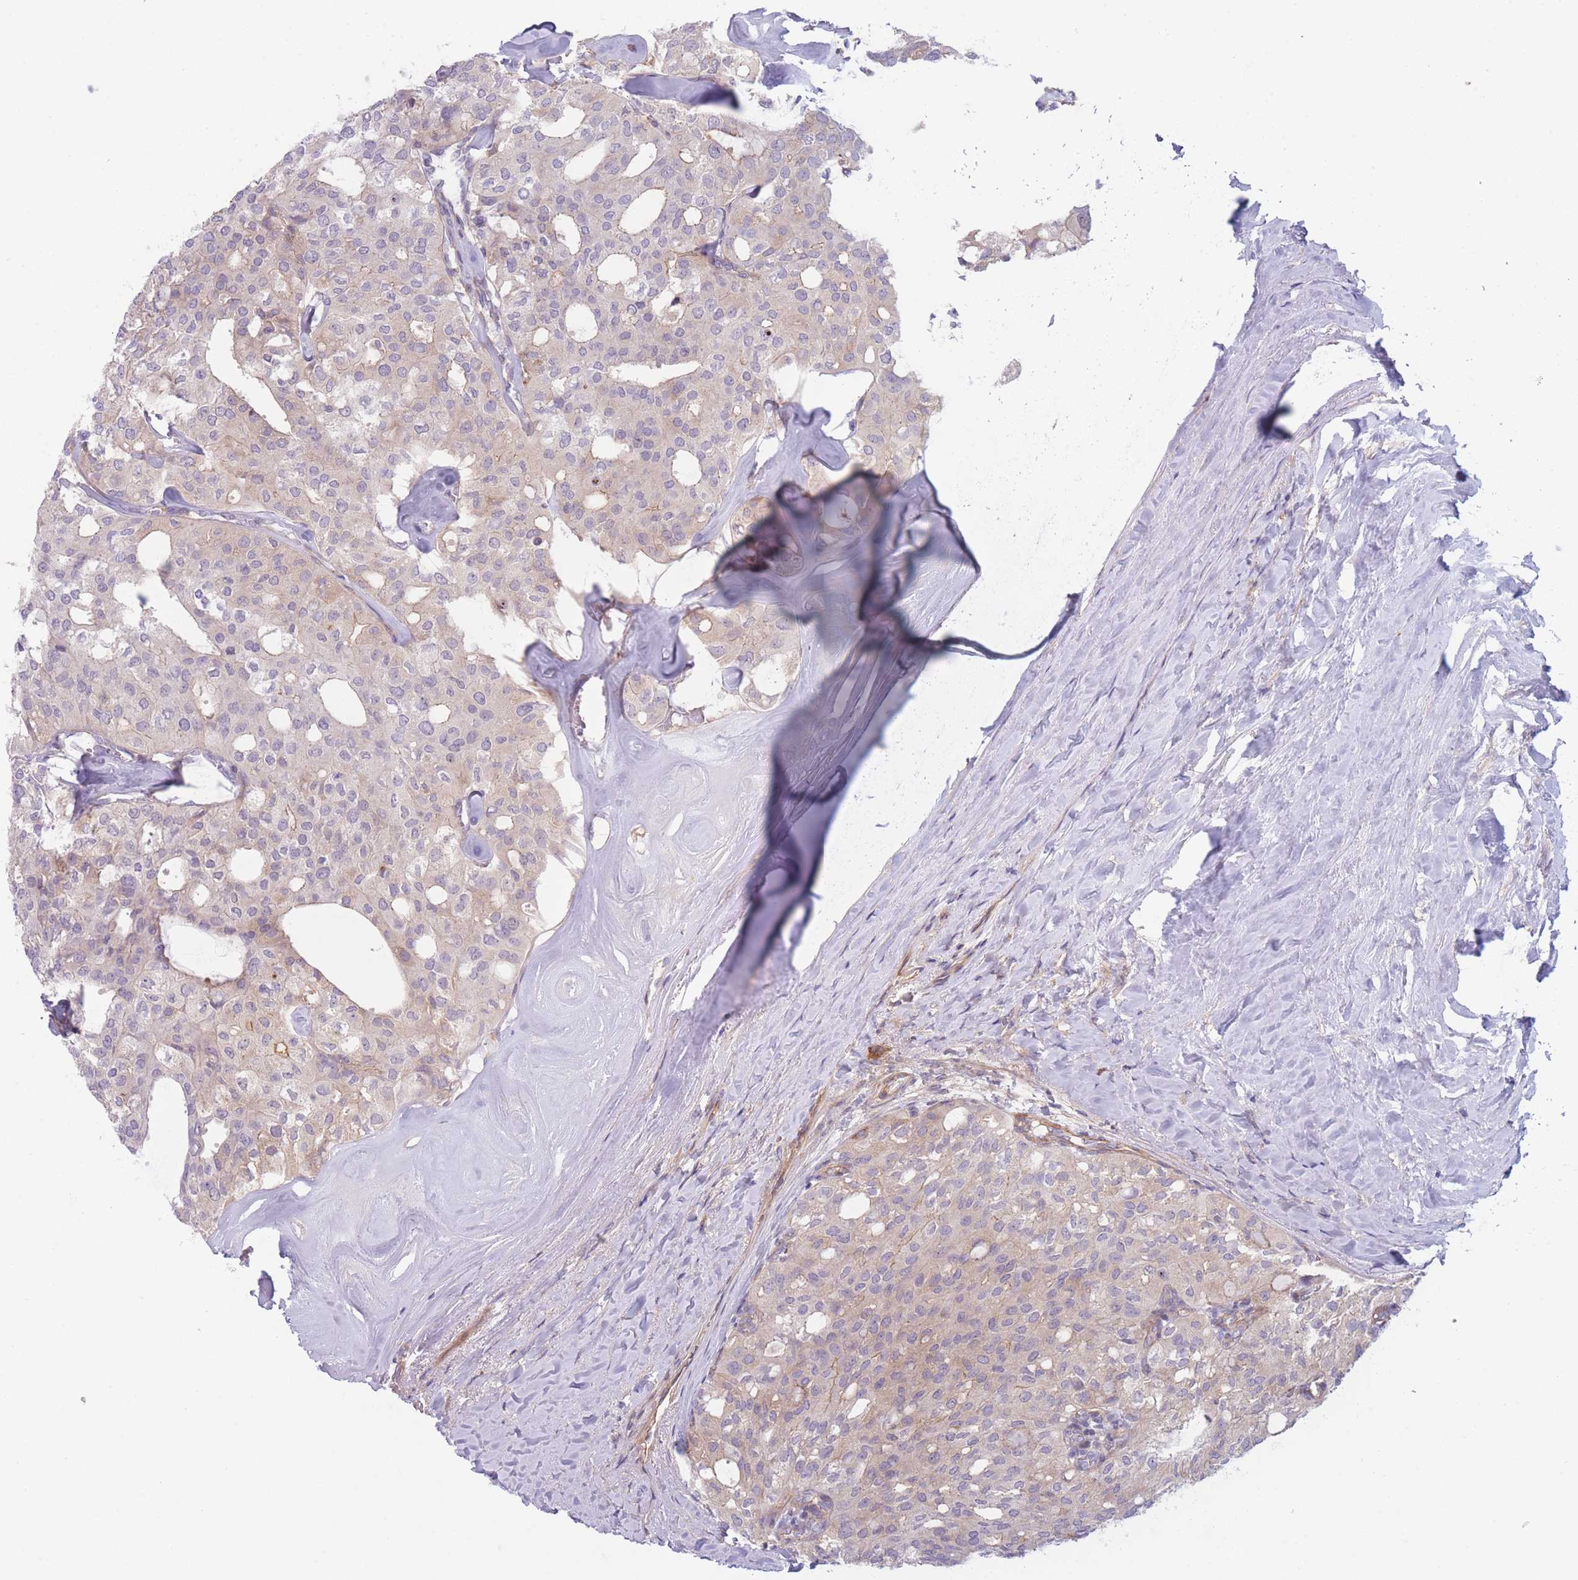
{"staining": {"intensity": "weak", "quantity": "<25%", "location": "cytoplasmic/membranous"}, "tissue": "thyroid cancer", "cell_type": "Tumor cells", "image_type": "cancer", "snomed": [{"axis": "morphology", "description": "Follicular adenoma carcinoma, NOS"}, {"axis": "topography", "description": "Thyroid gland"}], "caption": "An immunohistochemistry micrograph of follicular adenoma carcinoma (thyroid) is shown. There is no staining in tumor cells of follicular adenoma carcinoma (thyroid).", "gene": "WDR93", "patient": {"sex": "male", "age": 75}}